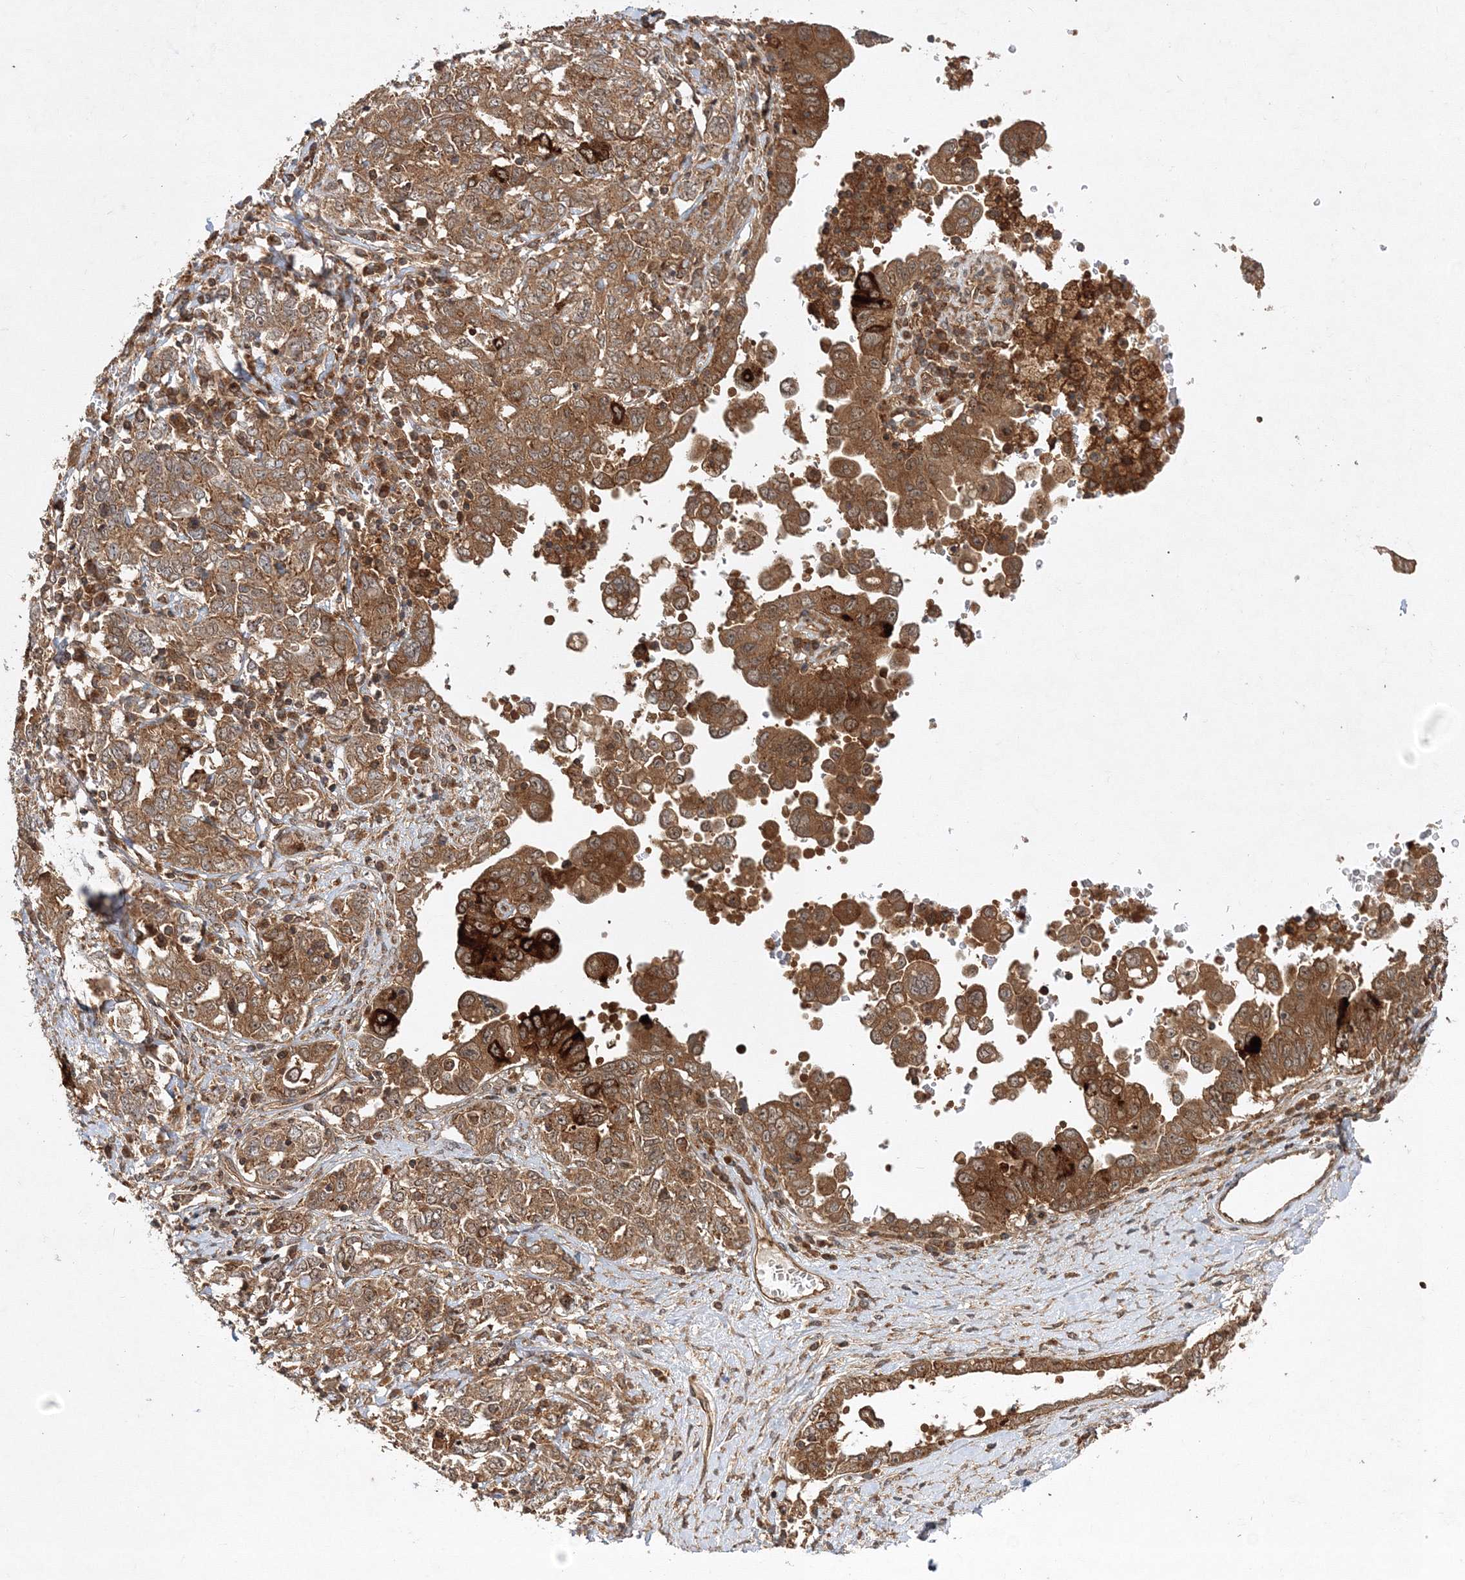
{"staining": {"intensity": "moderate", "quantity": ">75%", "location": "cytoplasmic/membranous"}, "tissue": "ovarian cancer", "cell_type": "Tumor cells", "image_type": "cancer", "snomed": [{"axis": "morphology", "description": "Carcinoma, endometroid"}, {"axis": "topography", "description": "Ovary"}], "caption": "Ovarian endometroid carcinoma tissue shows moderate cytoplasmic/membranous expression in approximately >75% of tumor cells", "gene": "WDR37", "patient": {"sex": "female", "age": 62}}